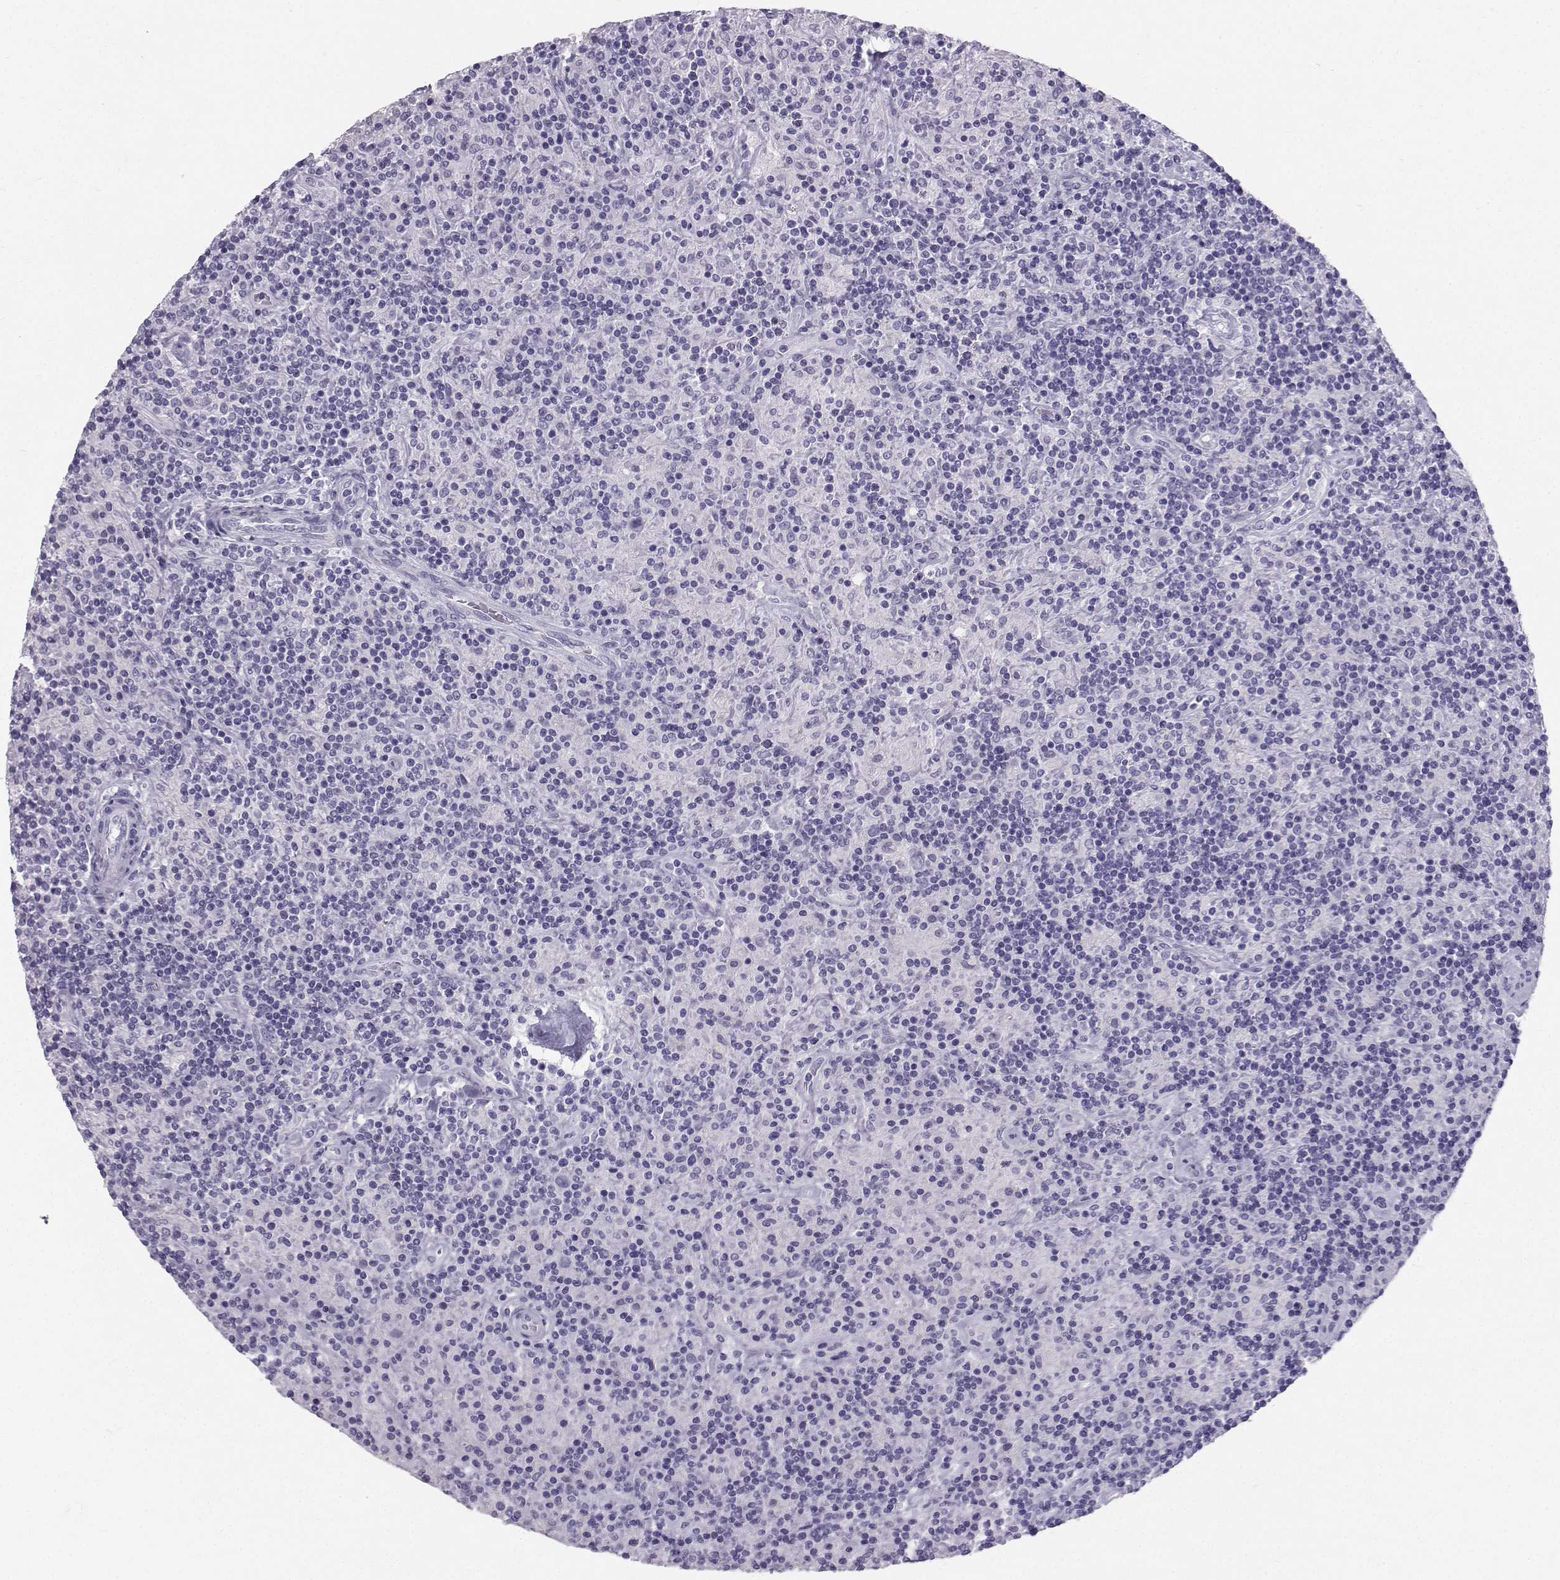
{"staining": {"intensity": "negative", "quantity": "none", "location": "none"}, "tissue": "lymphoma", "cell_type": "Tumor cells", "image_type": "cancer", "snomed": [{"axis": "morphology", "description": "Hodgkin's disease, NOS"}, {"axis": "topography", "description": "Lymph node"}], "caption": "This photomicrograph is of Hodgkin's disease stained with immunohistochemistry (IHC) to label a protein in brown with the nuclei are counter-stained blue. There is no expression in tumor cells.", "gene": "IQCD", "patient": {"sex": "male", "age": 70}}